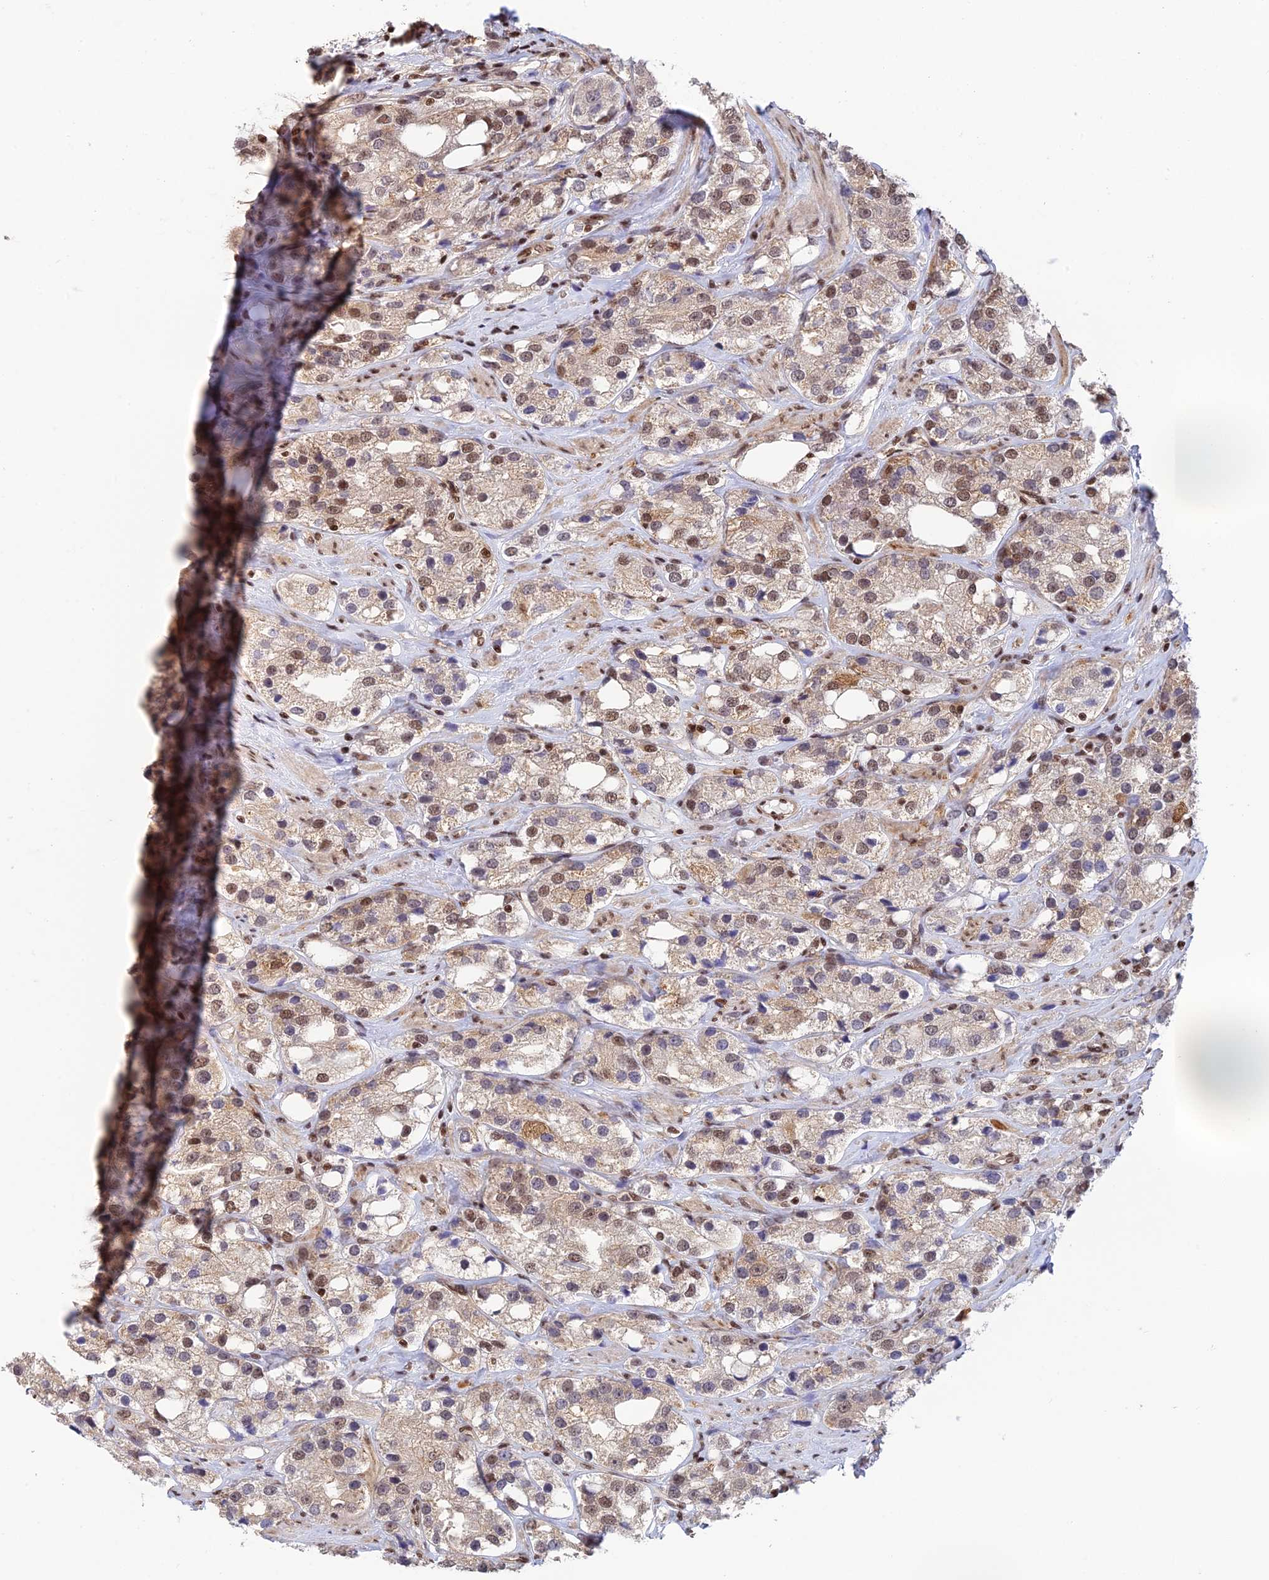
{"staining": {"intensity": "weak", "quantity": ">75%", "location": "cytoplasmic/membranous,nuclear"}, "tissue": "prostate cancer", "cell_type": "Tumor cells", "image_type": "cancer", "snomed": [{"axis": "morphology", "description": "Adenocarcinoma, NOS"}, {"axis": "topography", "description": "Prostate"}], "caption": "There is low levels of weak cytoplasmic/membranous and nuclear positivity in tumor cells of adenocarcinoma (prostate), as demonstrated by immunohistochemical staining (brown color).", "gene": "THAP11", "patient": {"sex": "male", "age": 79}}